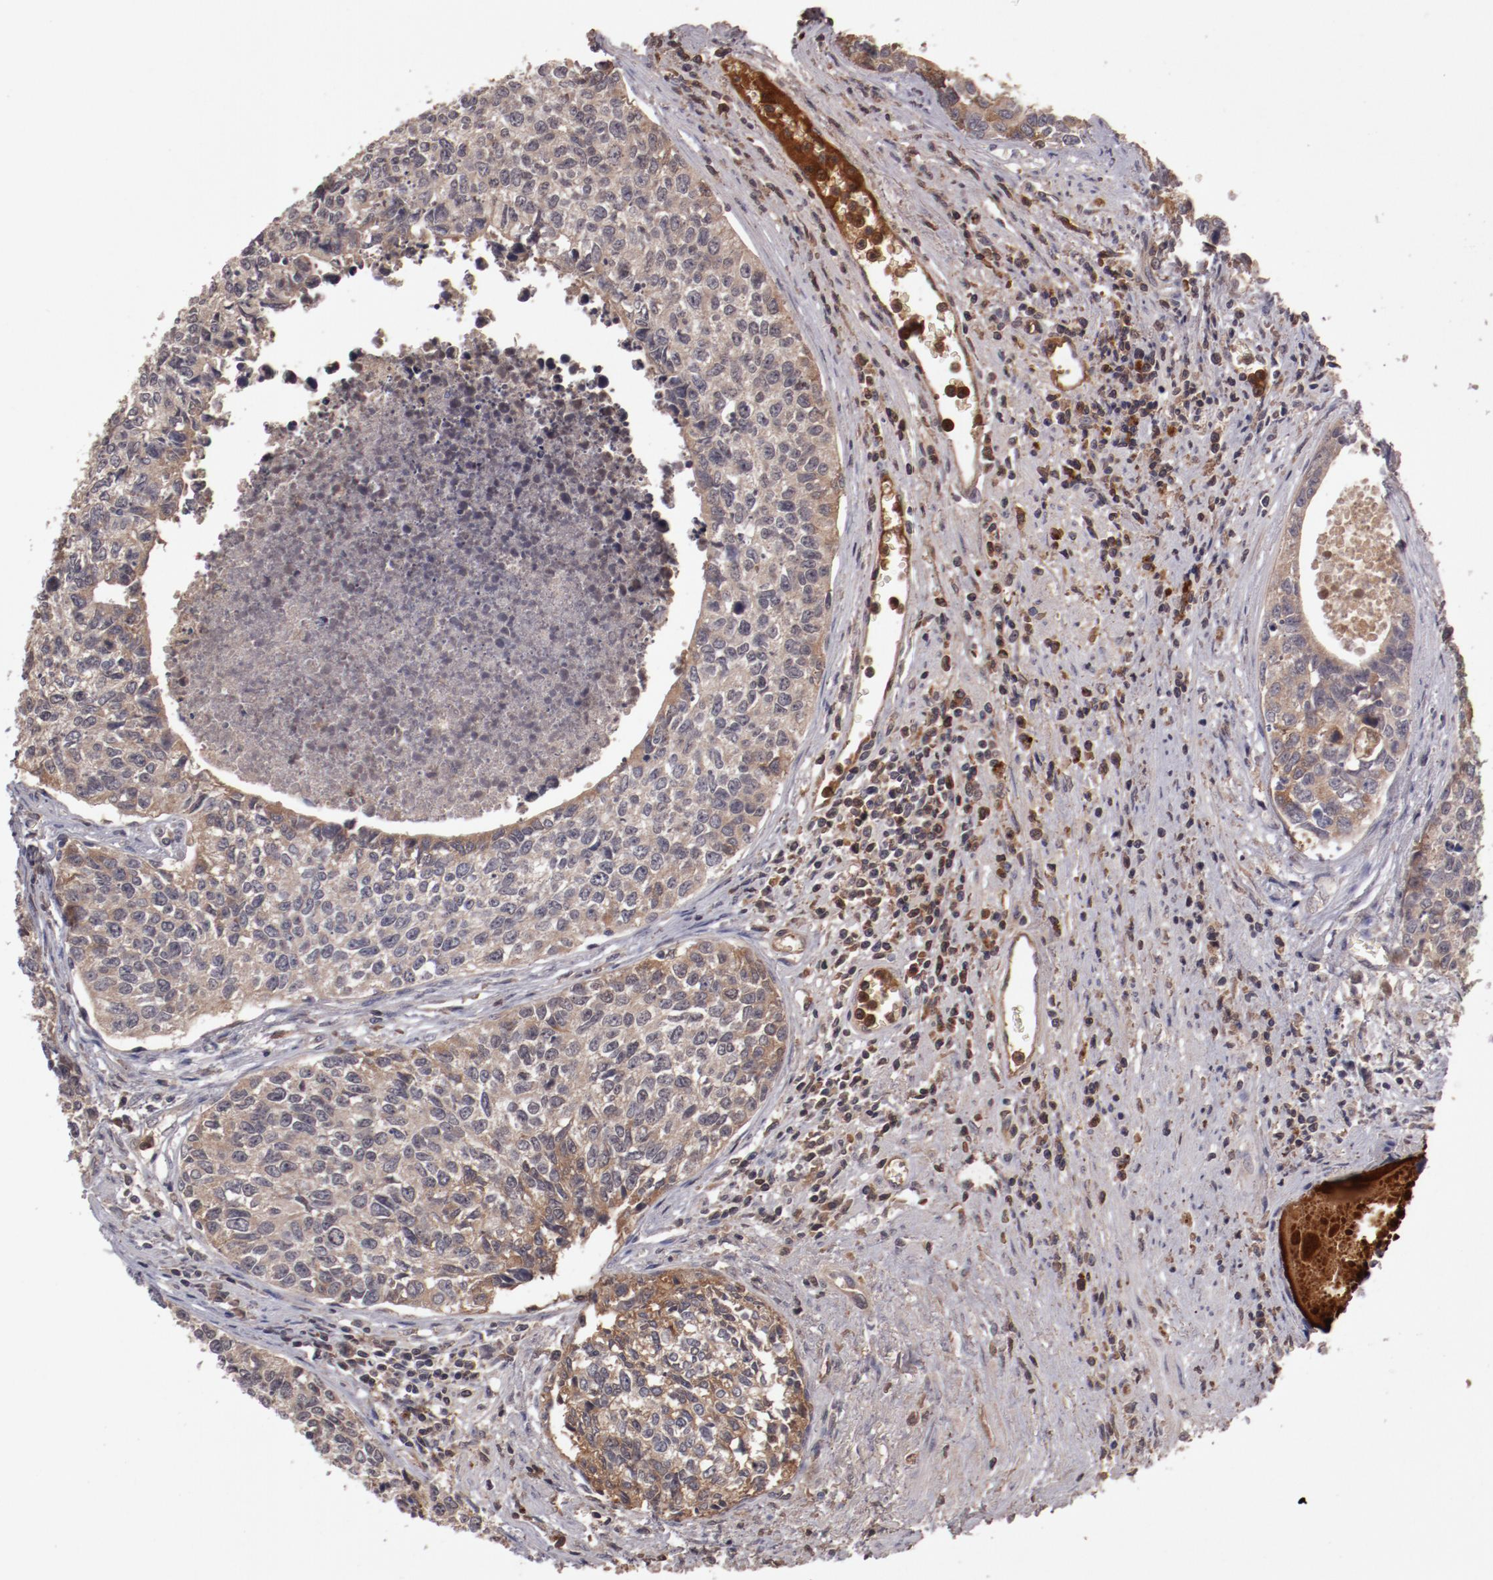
{"staining": {"intensity": "weak", "quantity": ">75%", "location": "cytoplasmic/membranous"}, "tissue": "urothelial cancer", "cell_type": "Tumor cells", "image_type": "cancer", "snomed": [{"axis": "morphology", "description": "Urothelial carcinoma, High grade"}, {"axis": "topography", "description": "Urinary bladder"}], "caption": "Urothelial cancer stained for a protein (brown) exhibits weak cytoplasmic/membranous positive expression in about >75% of tumor cells.", "gene": "CP", "patient": {"sex": "male", "age": 81}}